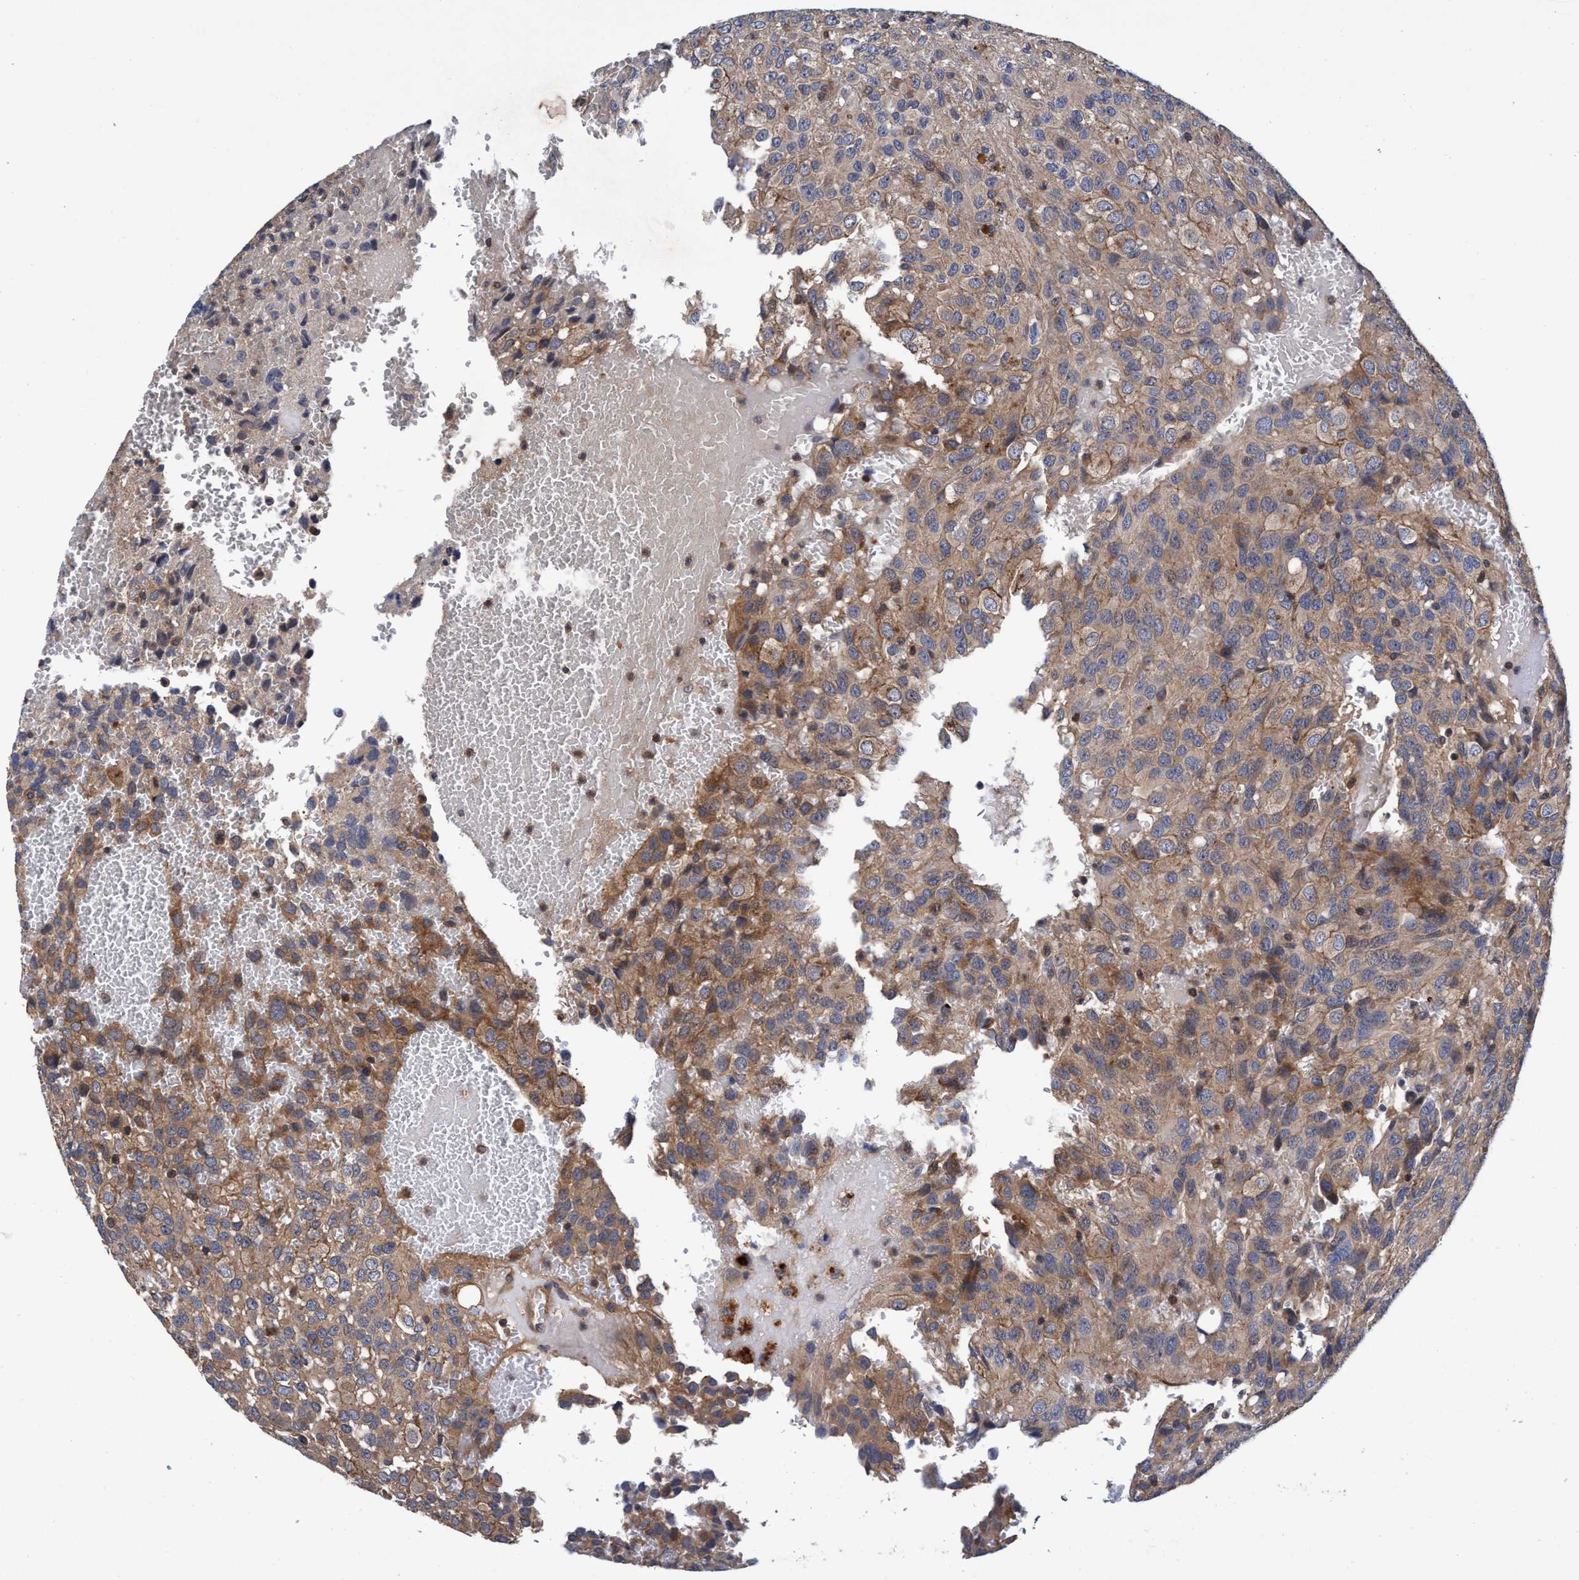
{"staining": {"intensity": "weak", "quantity": ">75%", "location": "cytoplasmic/membranous"}, "tissue": "glioma", "cell_type": "Tumor cells", "image_type": "cancer", "snomed": [{"axis": "morphology", "description": "Glioma, malignant, High grade"}, {"axis": "topography", "description": "Brain"}], "caption": "Brown immunohistochemical staining in glioma displays weak cytoplasmic/membranous expression in about >75% of tumor cells.", "gene": "CALCOCO2", "patient": {"sex": "male", "age": 32}}